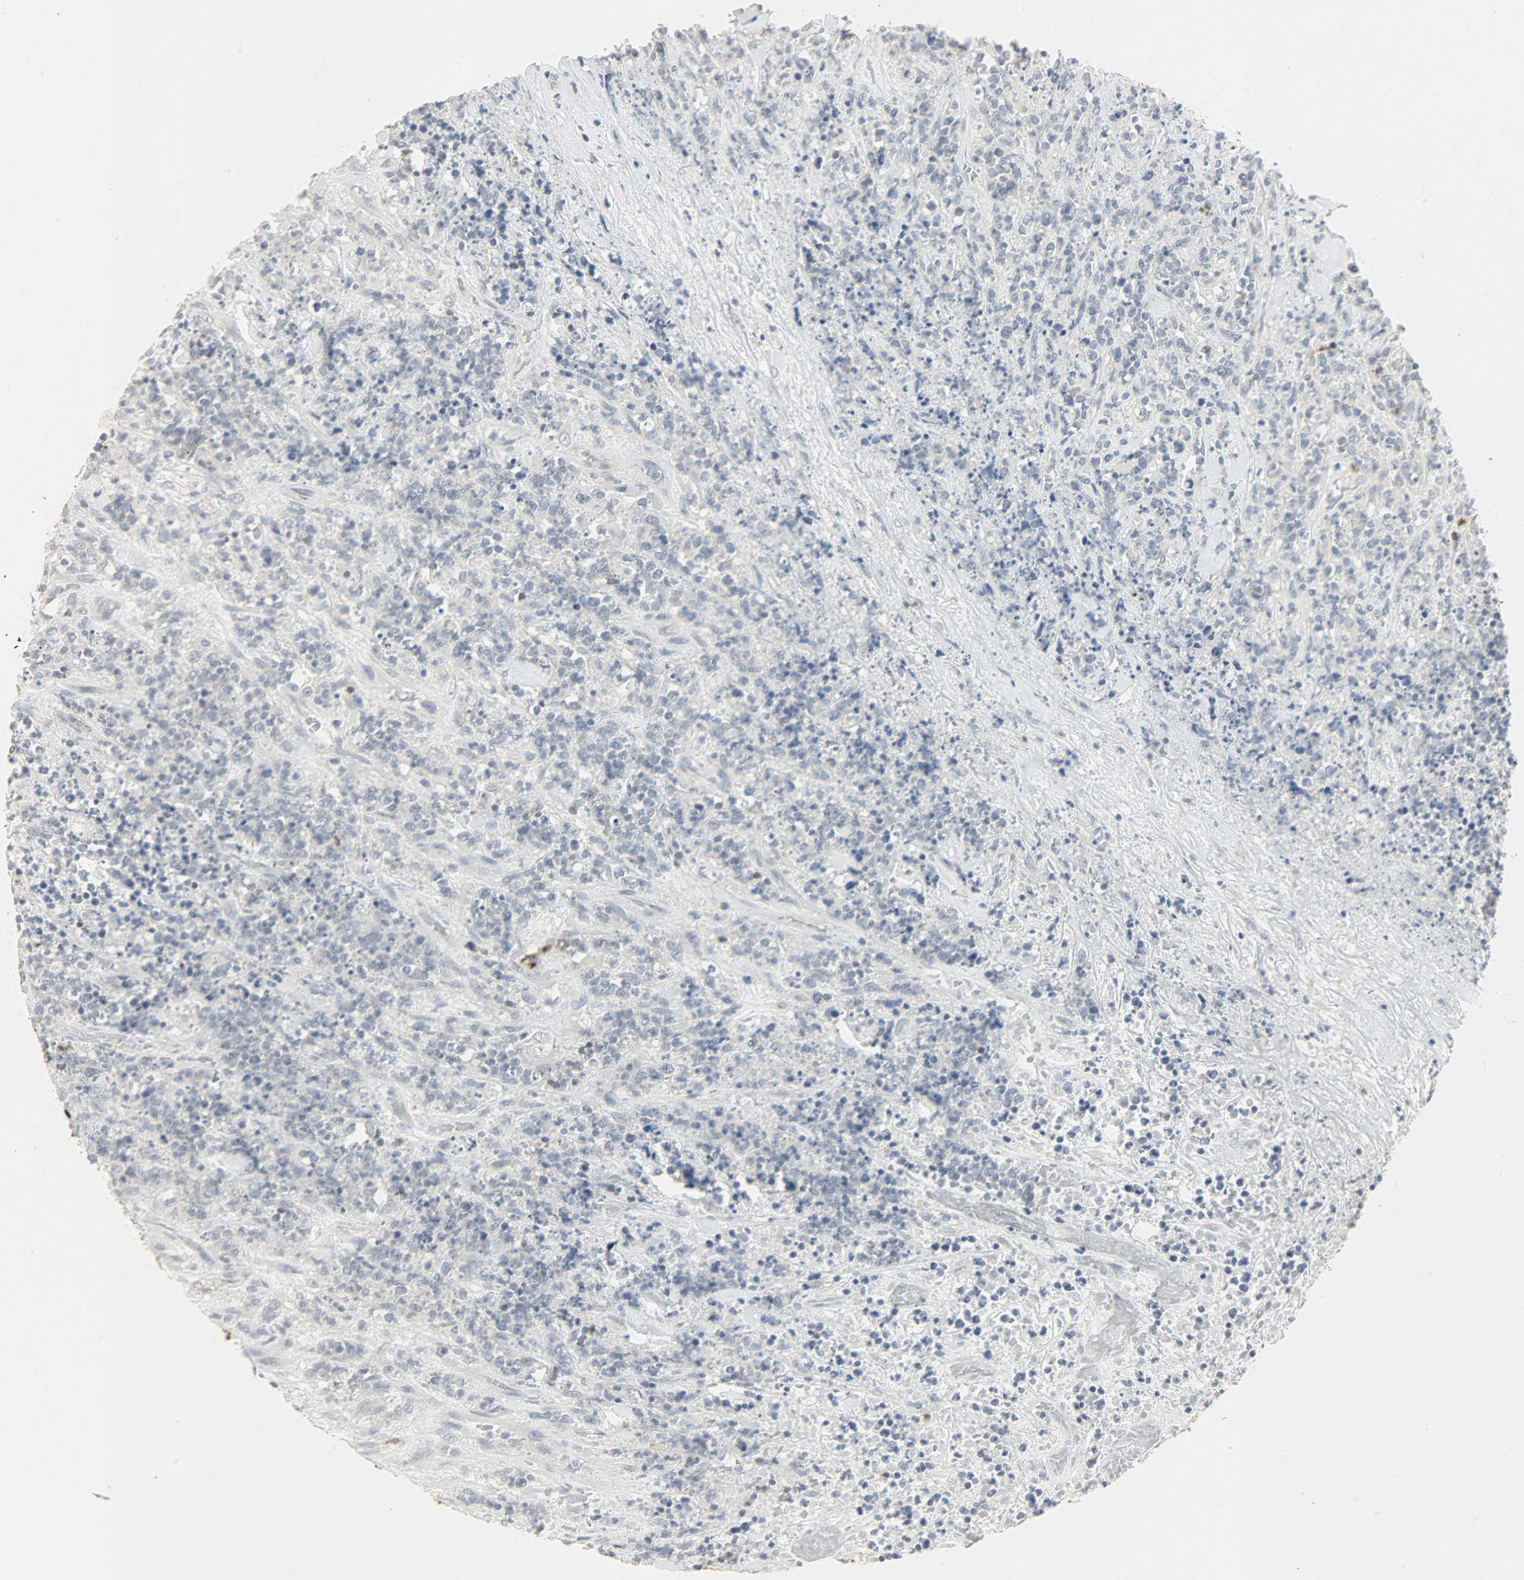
{"staining": {"intensity": "negative", "quantity": "none", "location": "none"}, "tissue": "lymphoma", "cell_type": "Tumor cells", "image_type": "cancer", "snomed": [{"axis": "morphology", "description": "Malignant lymphoma, non-Hodgkin's type, High grade"}, {"axis": "topography", "description": "Soft tissue"}], "caption": "This micrograph is of high-grade malignant lymphoma, non-Hodgkin's type stained with immunohistochemistry to label a protein in brown with the nuclei are counter-stained blue. There is no expression in tumor cells.", "gene": "CAMK4", "patient": {"sex": "male", "age": 18}}